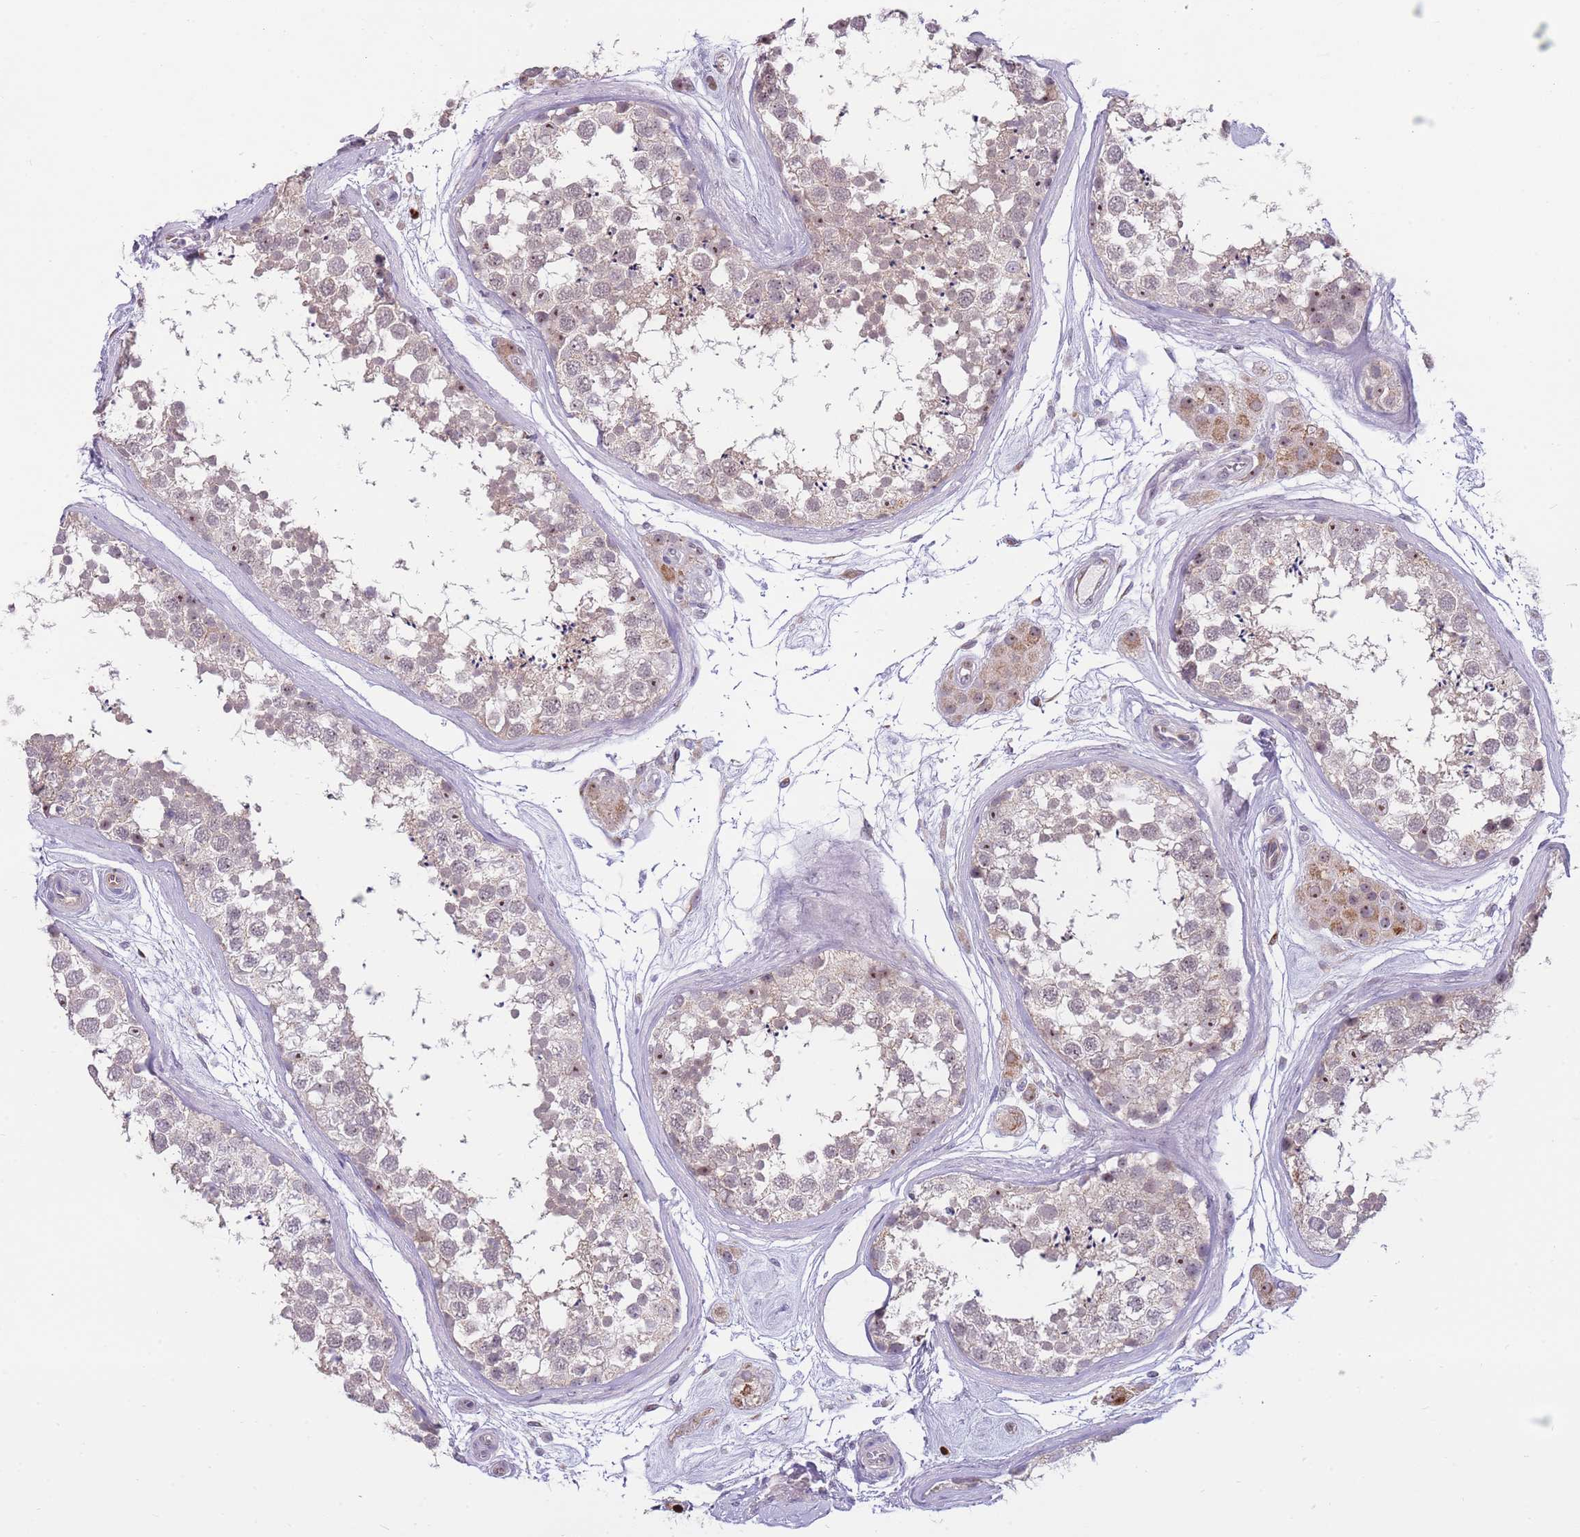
{"staining": {"intensity": "moderate", "quantity": "25%-75%", "location": "nuclear"}, "tissue": "testis", "cell_type": "Cells in seminiferous ducts", "image_type": "normal", "snomed": [{"axis": "morphology", "description": "Normal tissue, NOS"}, {"axis": "topography", "description": "Testis"}], "caption": "Protein staining shows moderate nuclear positivity in approximately 25%-75% of cells in seminiferous ducts in unremarkable testis.", "gene": "MCIDAS", "patient": {"sex": "male", "age": 56}}